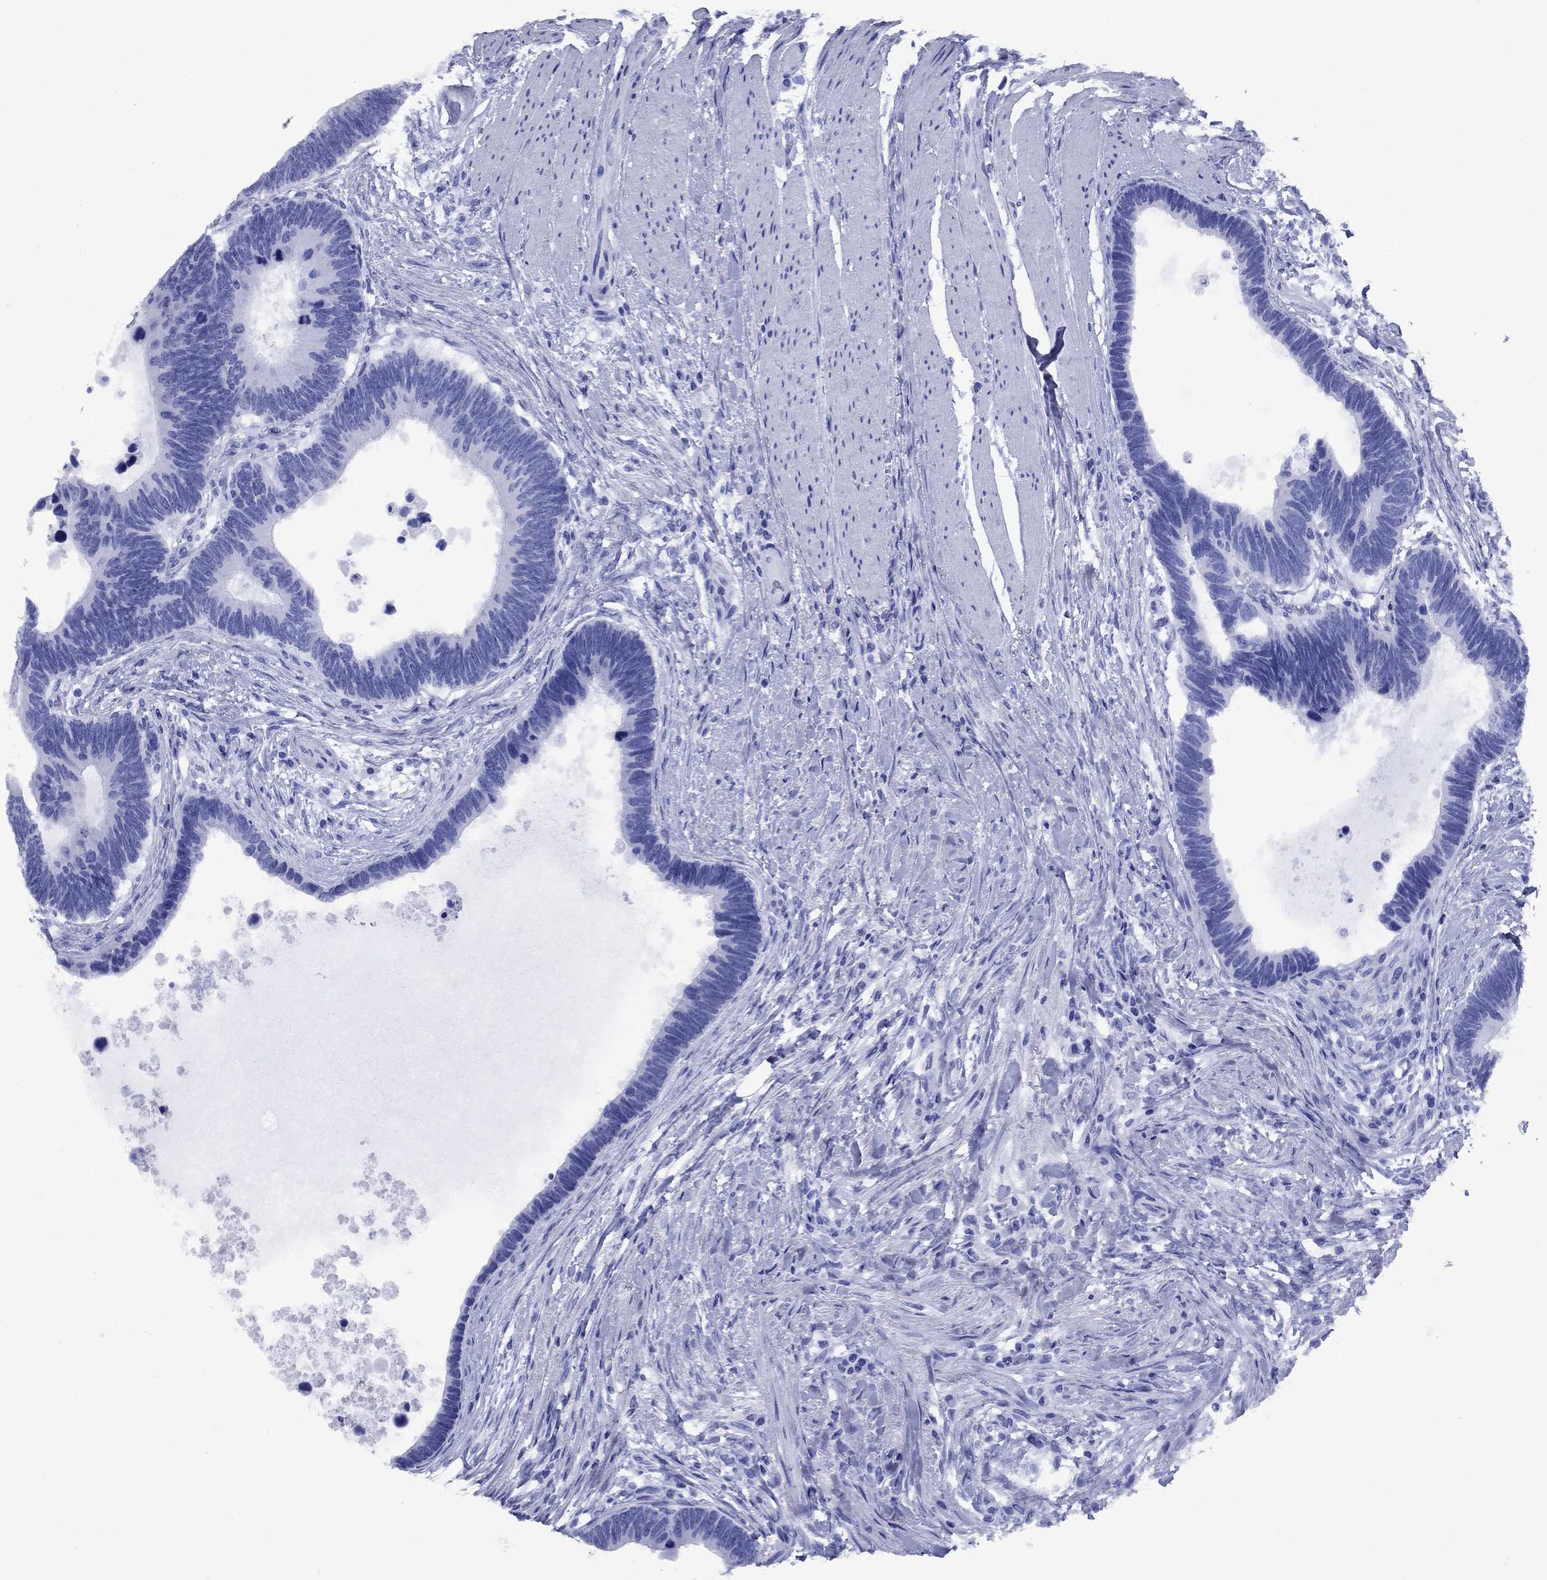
{"staining": {"intensity": "negative", "quantity": "none", "location": "none"}, "tissue": "colorectal cancer", "cell_type": "Tumor cells", "image_type": "cancer", "snomed": [{"axis": "morphology", "description": "Adenocarcinoma, NOS"}, {"axis": "topography", "description": "Colon"}], "caption": "Immunohistochemical staining of colorectal cancer exhibits no significant positivity in tumor cells.", "gene": "CD1A", "patient": {"sex": "female", "age": 77}}